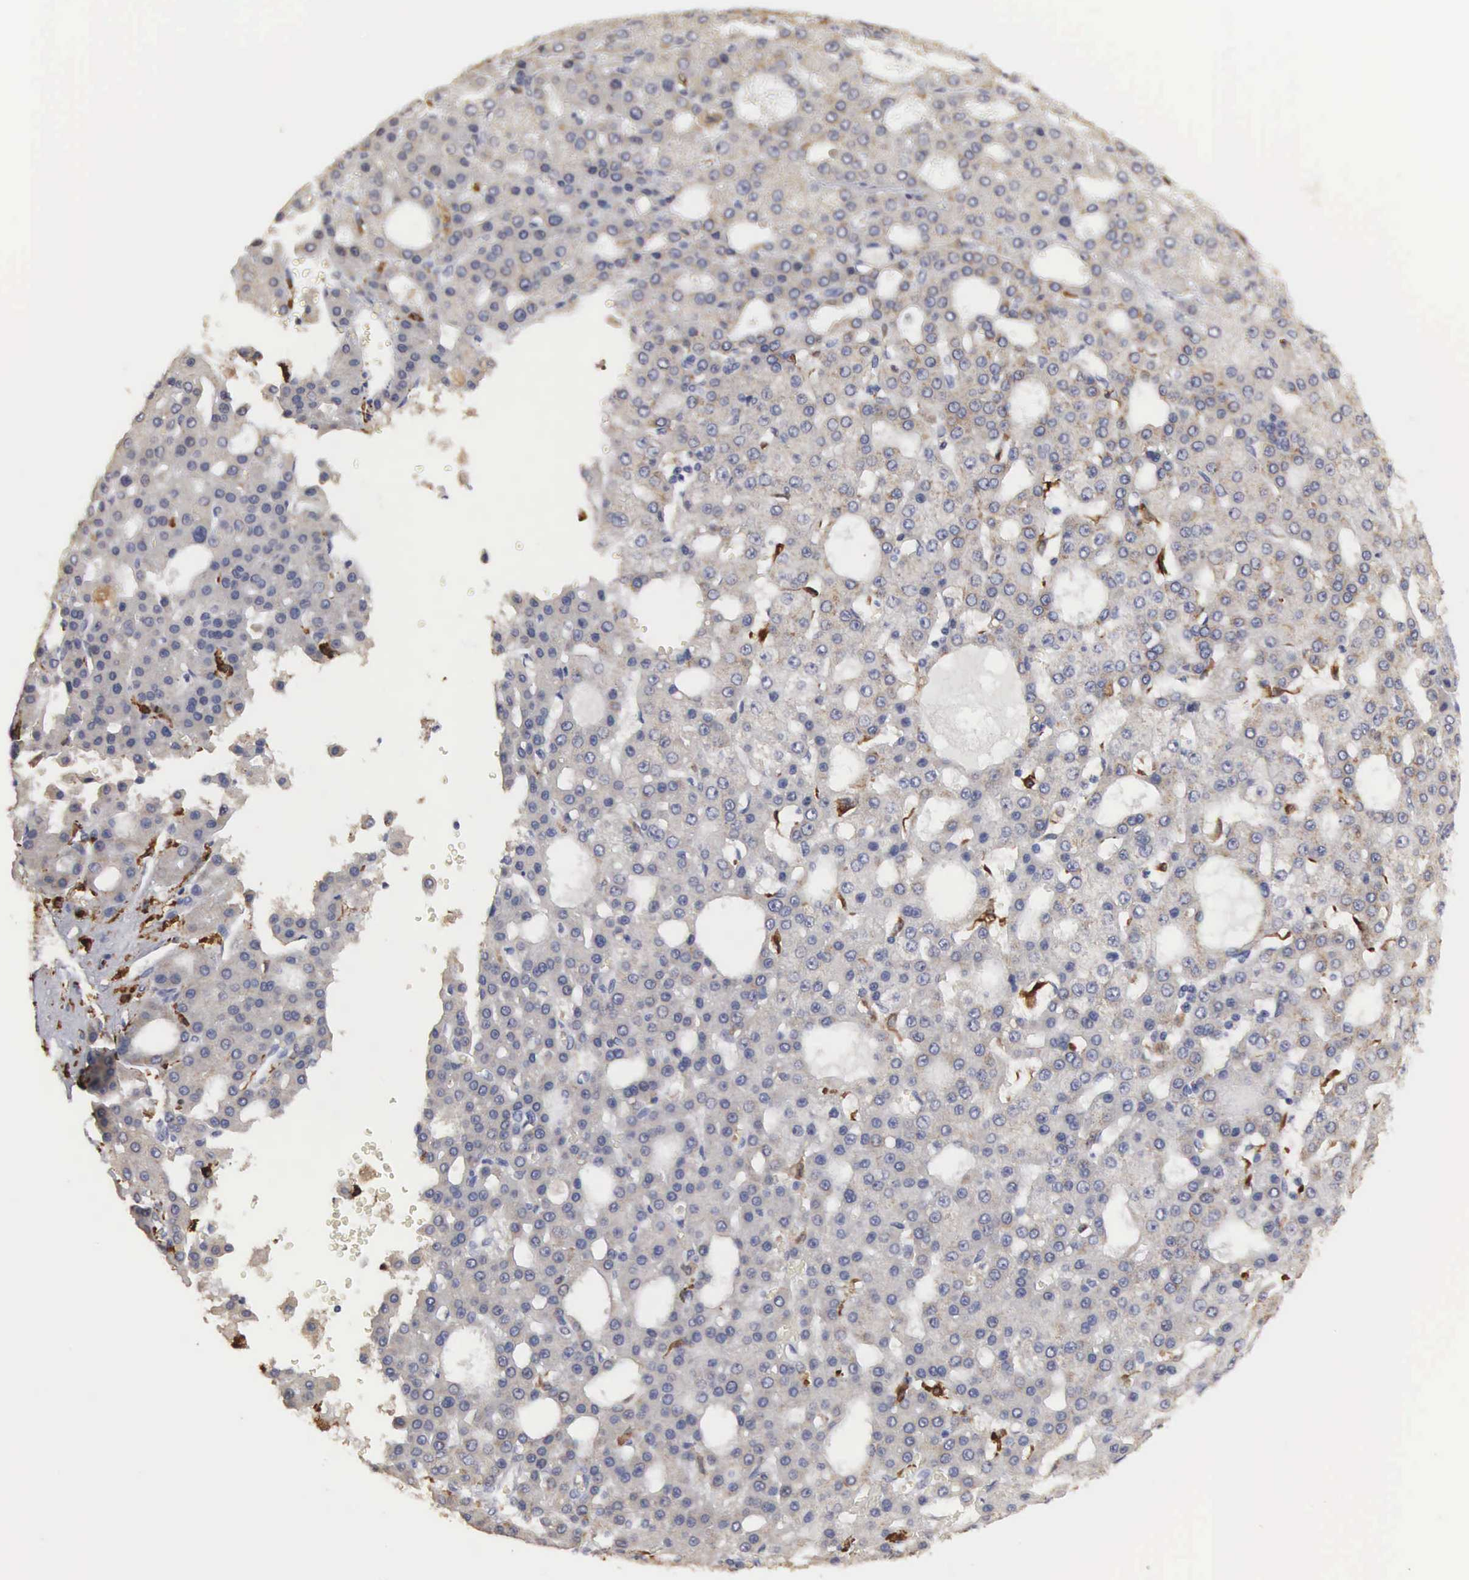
{"staining": {"intensity": "weak", "quantity": "25%-75%", "location": "cytoplasmic/membranous"}, "tissue": "liver cancer", "cell_type": "Tumor cells", "image_type": "cancer", "snomed": [{"axis": "morphology", "description": "Carcinoma, Hepatocellular, NOS"}, {"axis": "topography", "description": "Liver"}], "caption": "Immunohistochemical staining of human hepatocellular carcinoma (liver) demonstrates low levels of weak cytoplasmic/membranous positivity in approximately 25%-75% of tumor cells.", "gene": "HMOX1", "patient": {"sex": "male", "age": 47}}